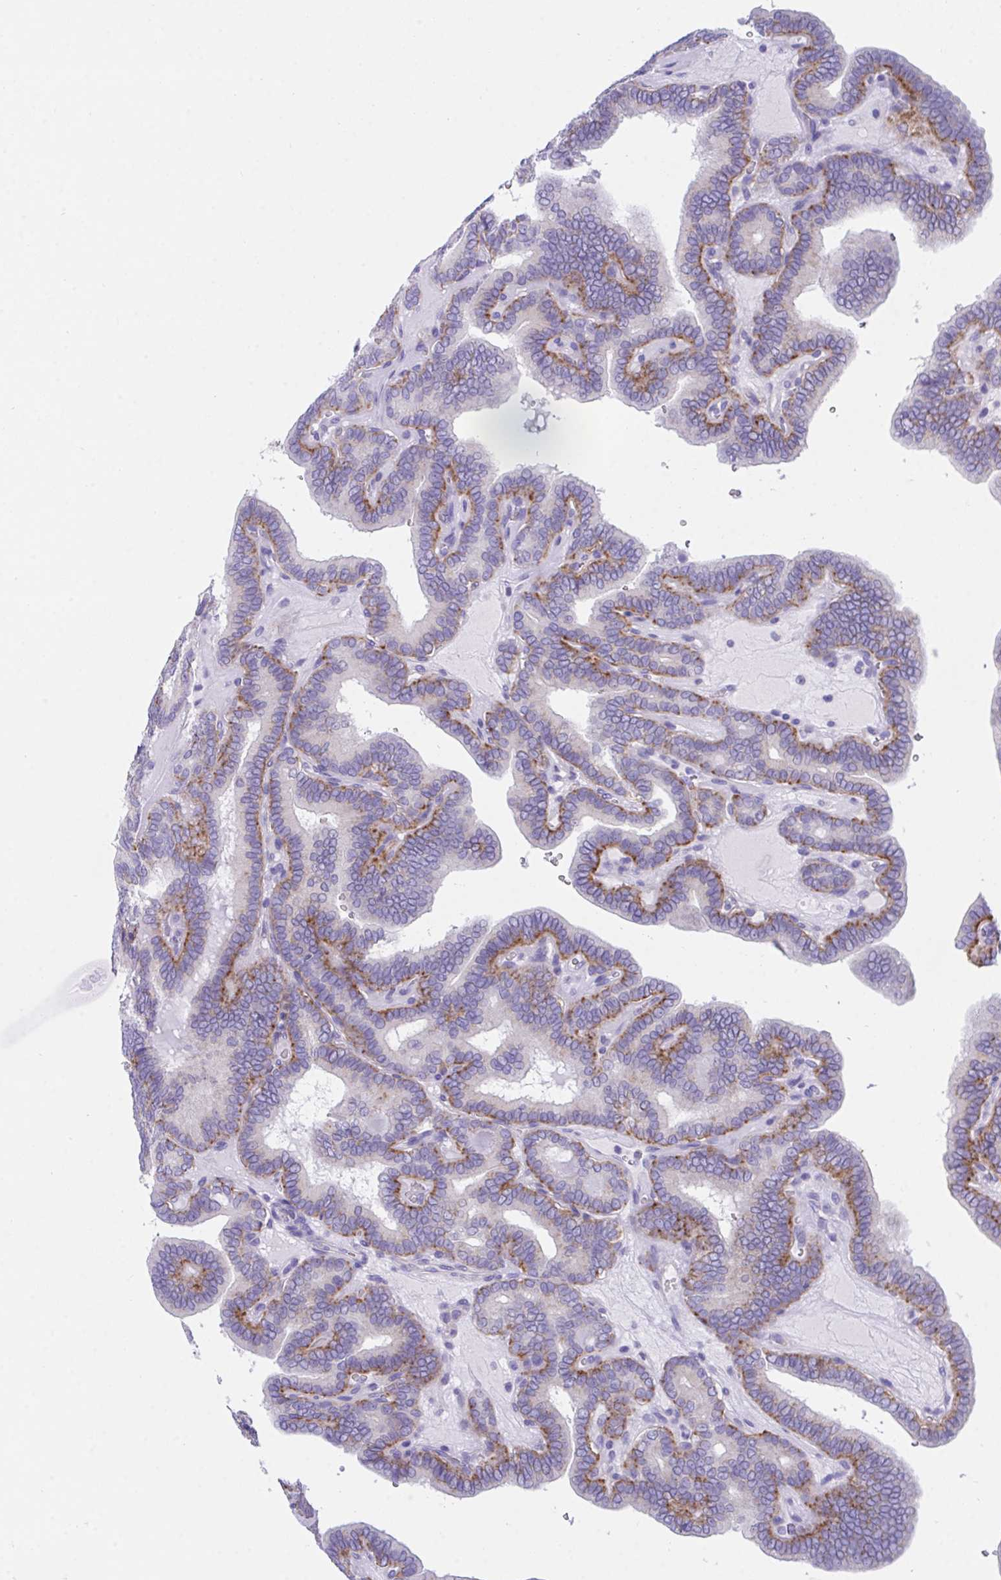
{"staining": {"intensity": "moderate", "quantity": "25%-75%", "location": "cytoplasmic/membranous"}, "tissue": "thyroid cancer", "cell_type": "Tumor cells", "image_type": "cancer", "snomed": [{"axis": "morphology", "description": "Papillary adenocarcinoma, NOS"}, {"axis": "topography", "description": "Thyroid gland"}], "caption": "Thyroid papillary adenocarcinoma tissue displays moderate cytoplasmic/membranous expression in approximately 25%-75% of tumor cells (DAB (3,3'-diaminobenzidine) IHC with brightfield microscopy, high magnification).", "gene": "TMEM106B", "patient": {"sex": "female", "age": 21}}